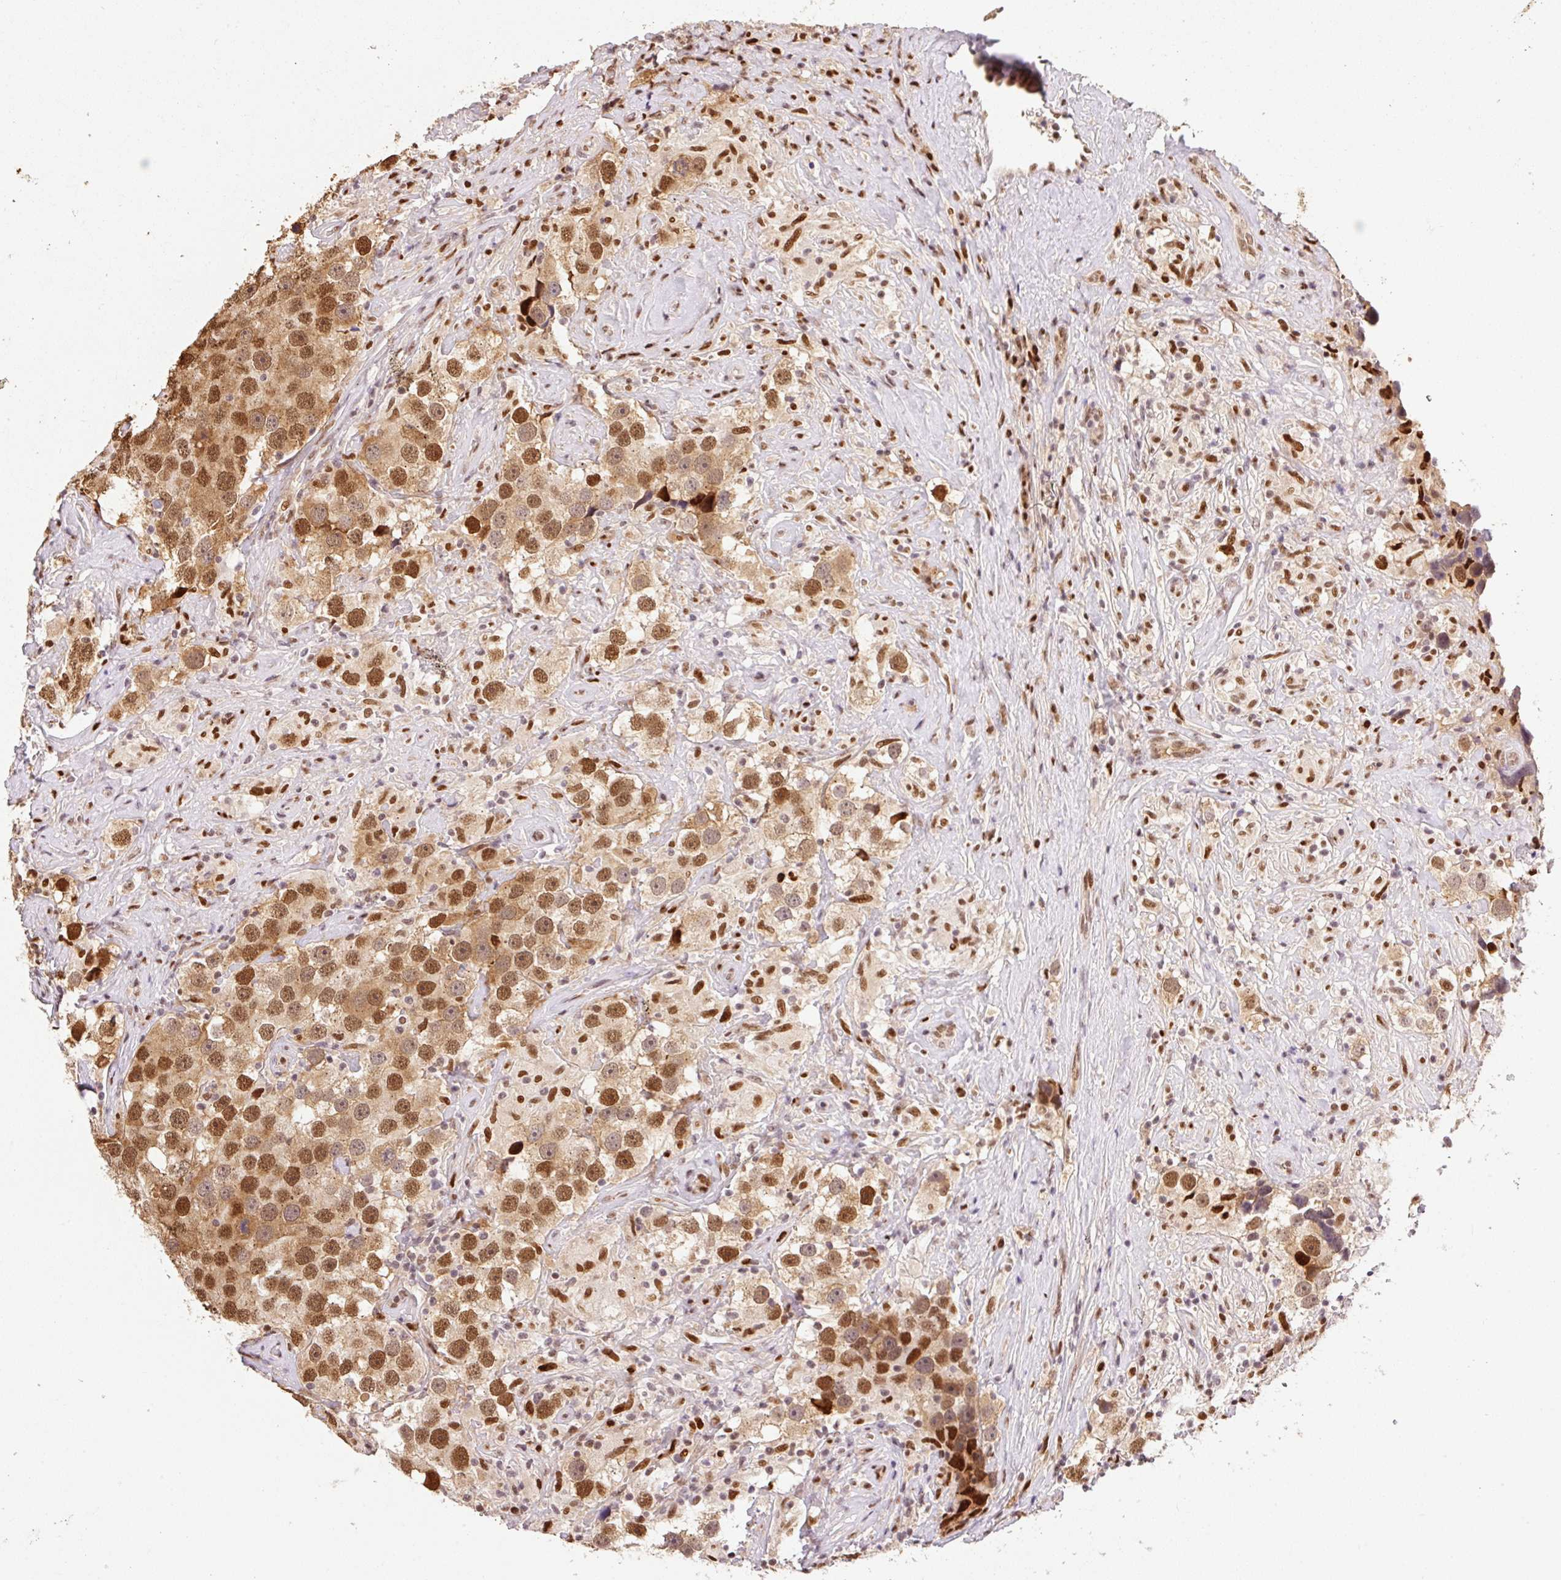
{"staining": {"intensity": "strong", "quantity": ">75%", "location": "cytoplasmic/membranous,nuclear"}, "tissue": "testis cancer", "cell_type": "Tumor cells", "image_type": "cancer", "snomed": [{"axis": "morphology", "description": "Seminoma, NOS"}, {"axis": "topography", "description": "Testis"}], "caption": "Immunohistochemistry (IHC) photomicrograph of neoplastic tissue: human testis cancer stained using IHC exhibits high levels of strong protein expression localized specifically in the cytoplasmic/membranous and nuclear of tumor cells, appearing as a cytoplasmic/membranous and nuclear brown color.", "gene": "GPR139", "patient": {"sex": "male", "age": 49}}